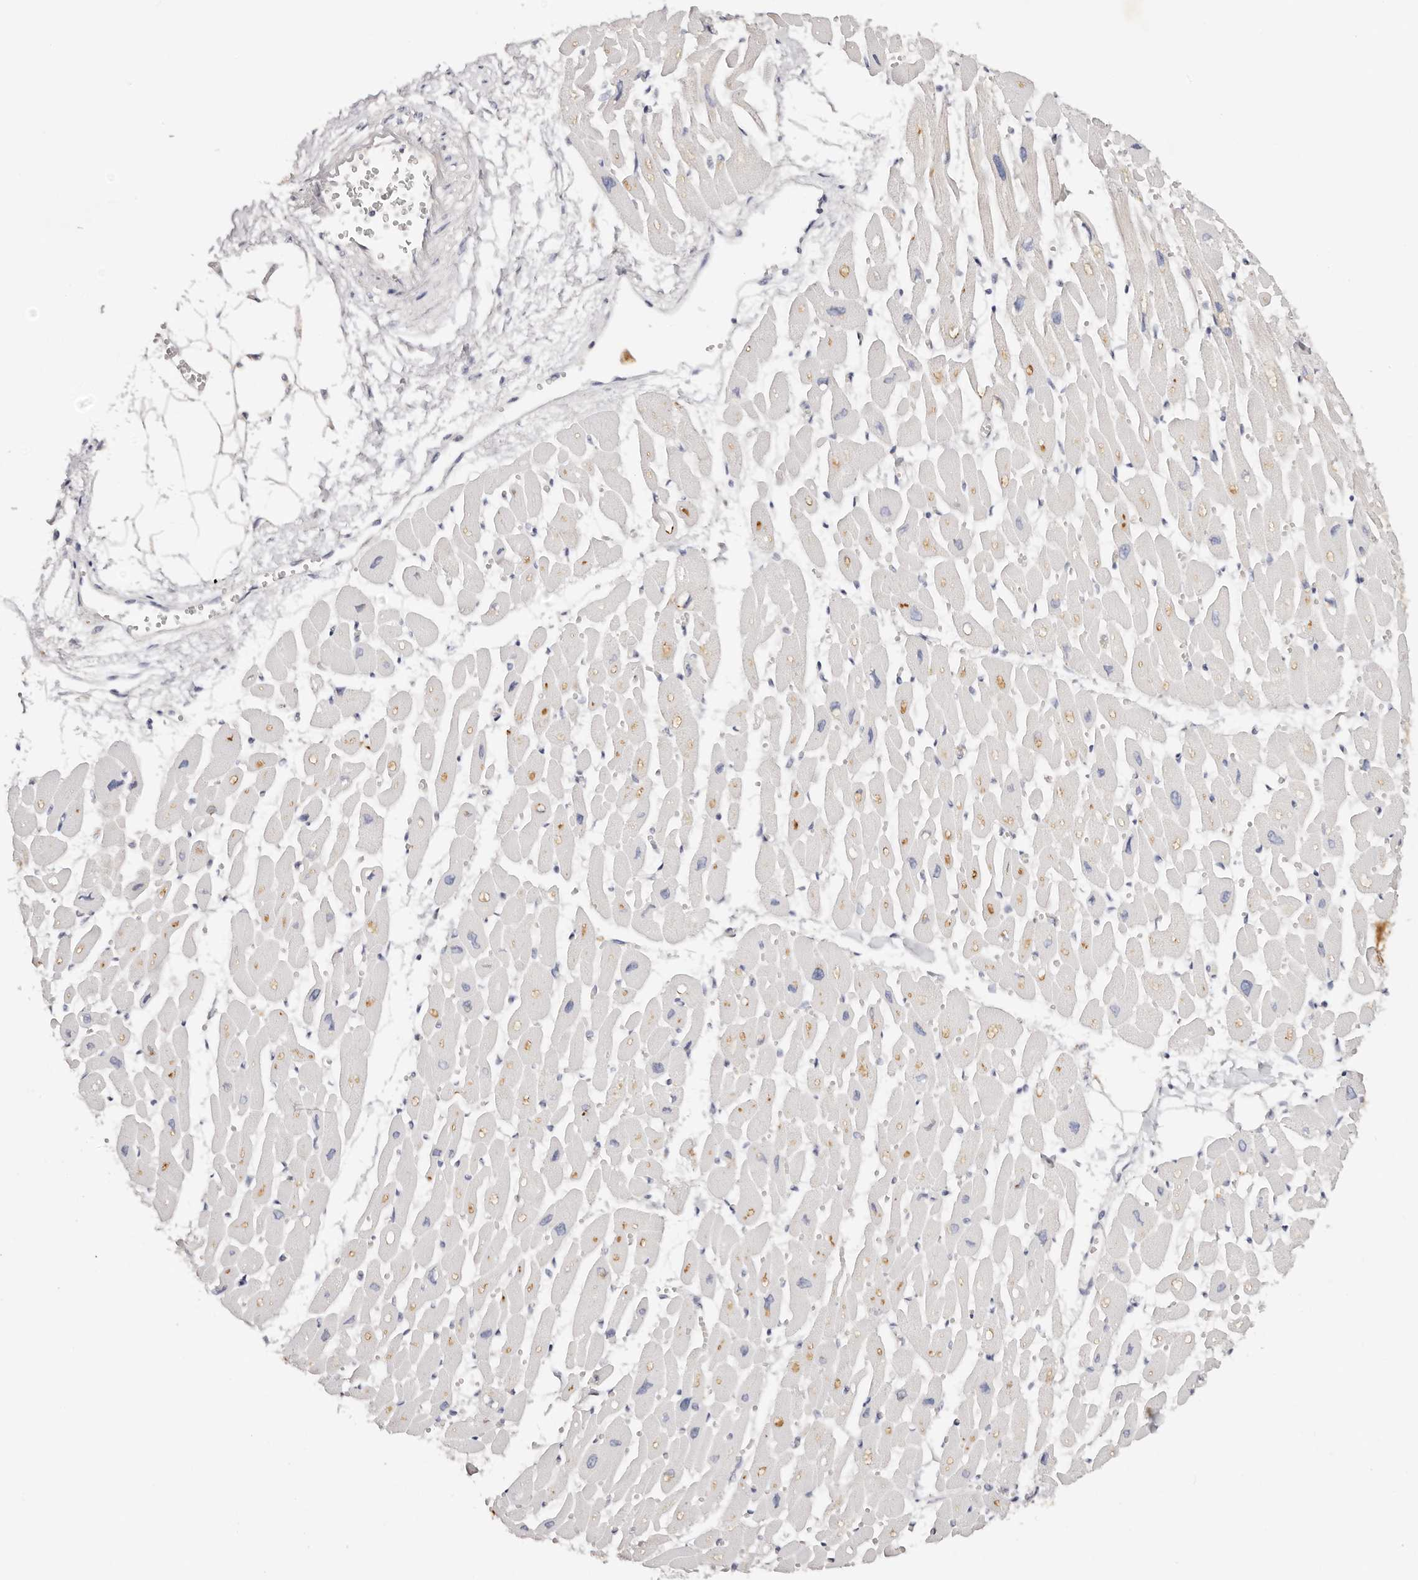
{"staining": {"intensity": "weak", "quantity": "<25%", "location": "cytoplasmic/membranous"}, "tissue": "heart muscle", "cell_type": "Cardiomyocytes", "image_type": "normal", "snomed": [{"axis": "morphology", "description": "Normal tissue, NOS"}, {"axis": "topography", "description": "Heart"}], "caption": "High power microscopy photomicrograph of an immunohistochemistry image of normal heart muscle, revealing no significant expression in cardiomyocytes. The staining was performed using DAB (3,3'-diaminobenzidine) to visualize the protein expression in brown, while the nuclei were stained in blue with hematoxylin (Magnification: 20x).", "gene": "DNASE1", "patient": {"sex": "female", "age": 54}}